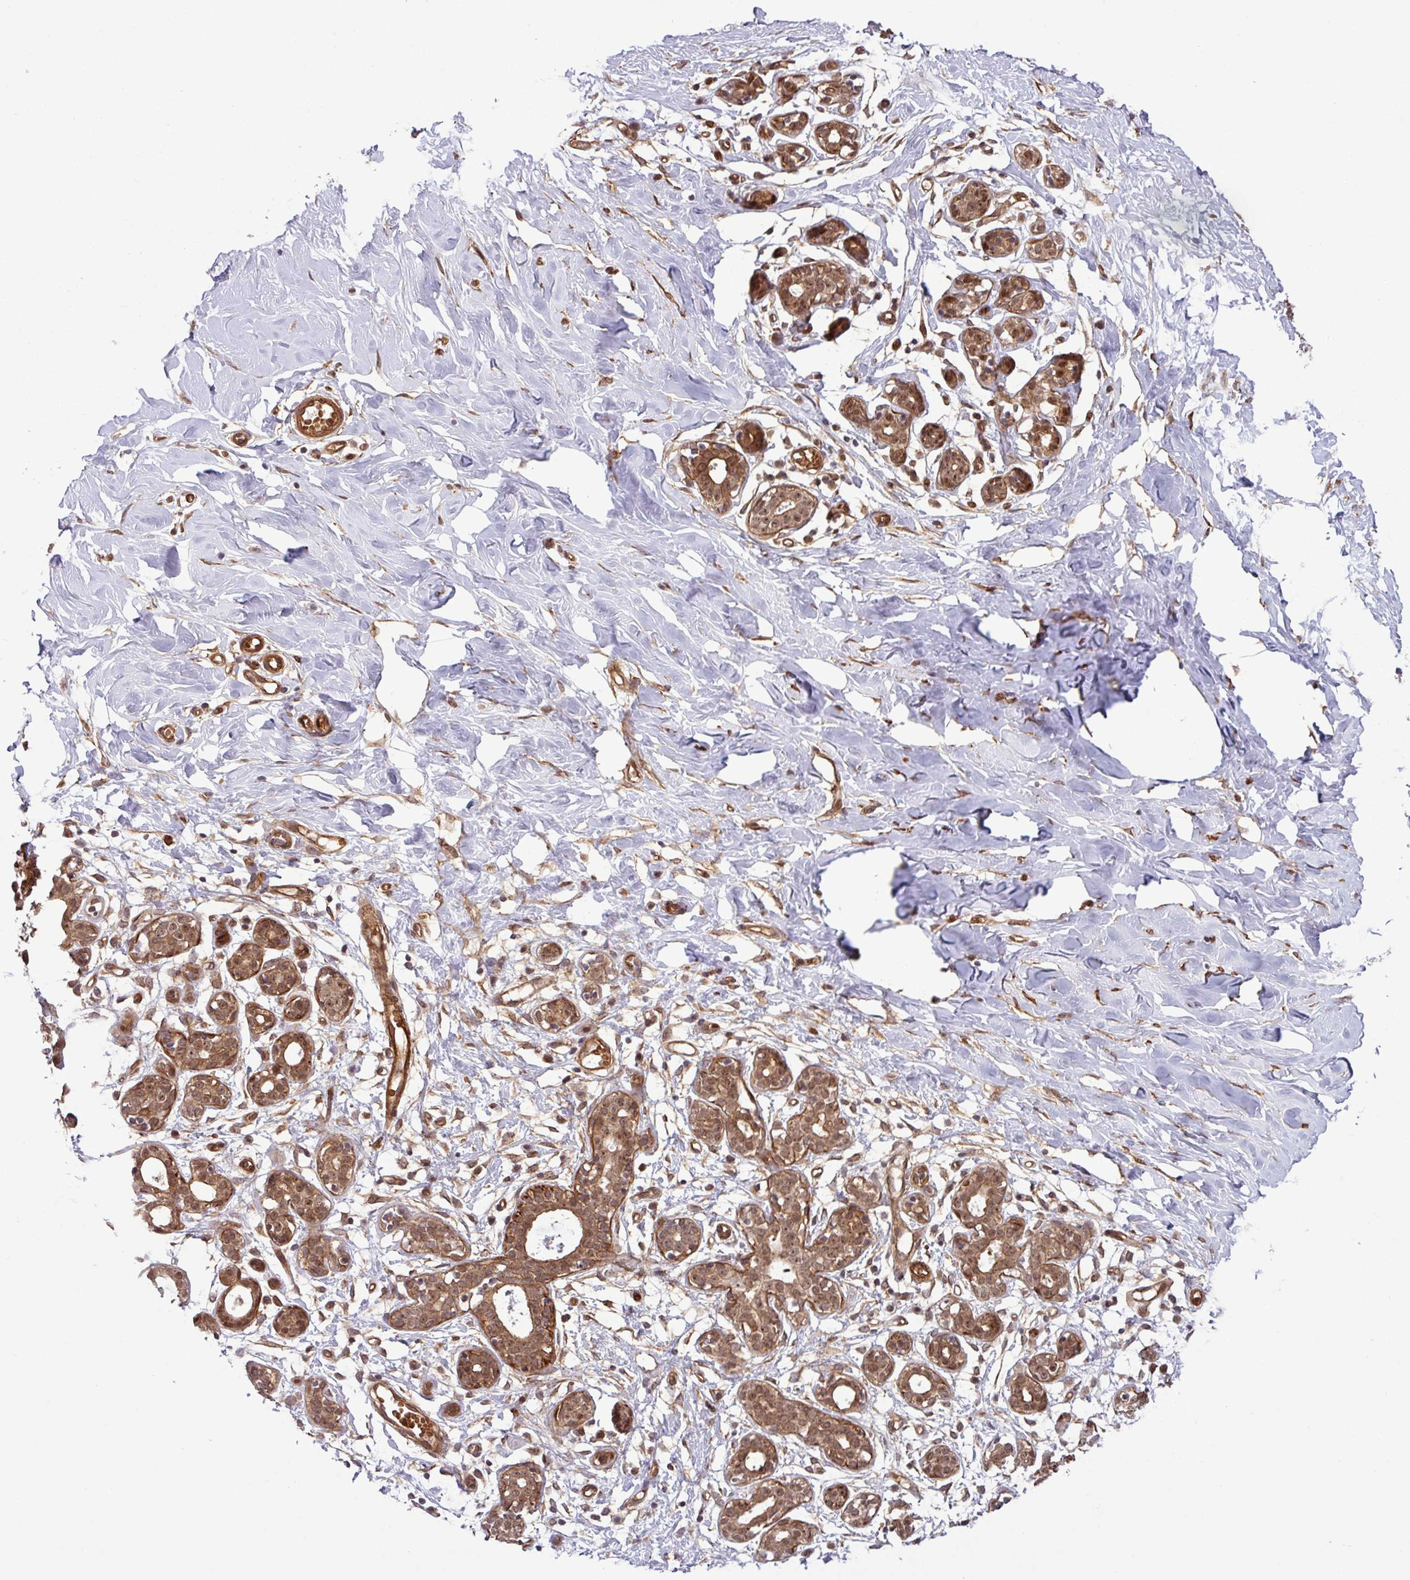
{"staining": {"intensity": "negative", "quantity": "none", "location": "none"}, "tissue": "breast", "cell_type": "Adipocytes", "image_type": "normal", "snomed": [{"axis": "morphology", "description": "Normal tissue, NOS"}, {"axis": "topography", "description": "Breast"}], "caption": "Human breast stained for a protein using immunohistochemistry demonstrates no staining in adipocytes.", "gene": "C7orf50", "patient": {"sex": "female", "age": 27}}